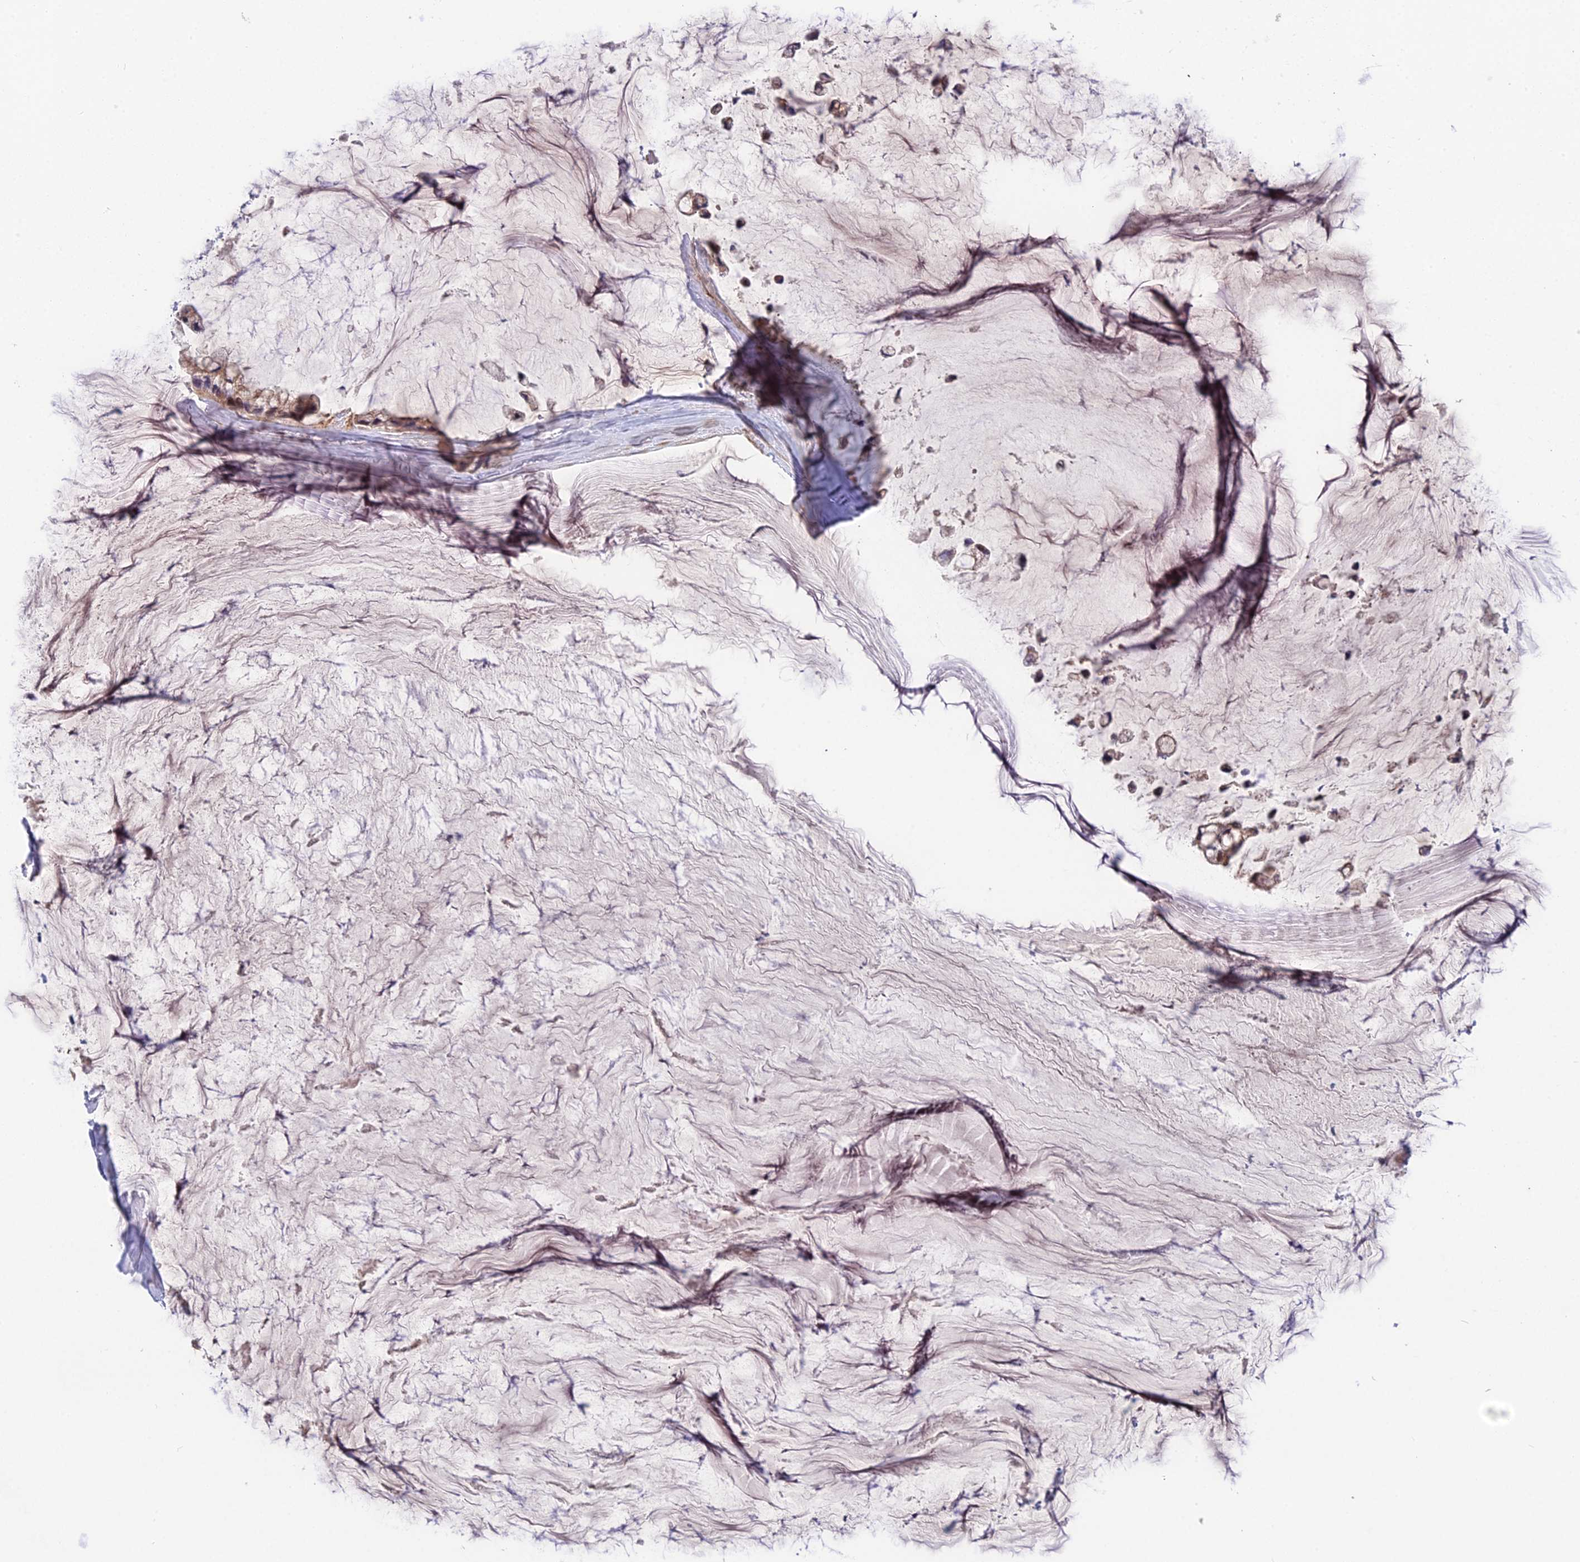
{"staining": {"intensity": "weak", "quantity": "<25%", "location": "cytoplasmic/membranous"}, "tissue": "ovarian cancer", "cell_type": "Tumor cells", "image_type": "cancer", "snomed": [{"axis": "morphology", "description": "Cystadenocarcinoma, mucinous, NOS"}, {"axis": "topography", "description": "Ovary"}], "caption": "Immunohistochemistry of ovarian cancer exhibits no staining in tumor cells.", "gene": "PUS10", "patient": {"sex": "female", "age": 39}}